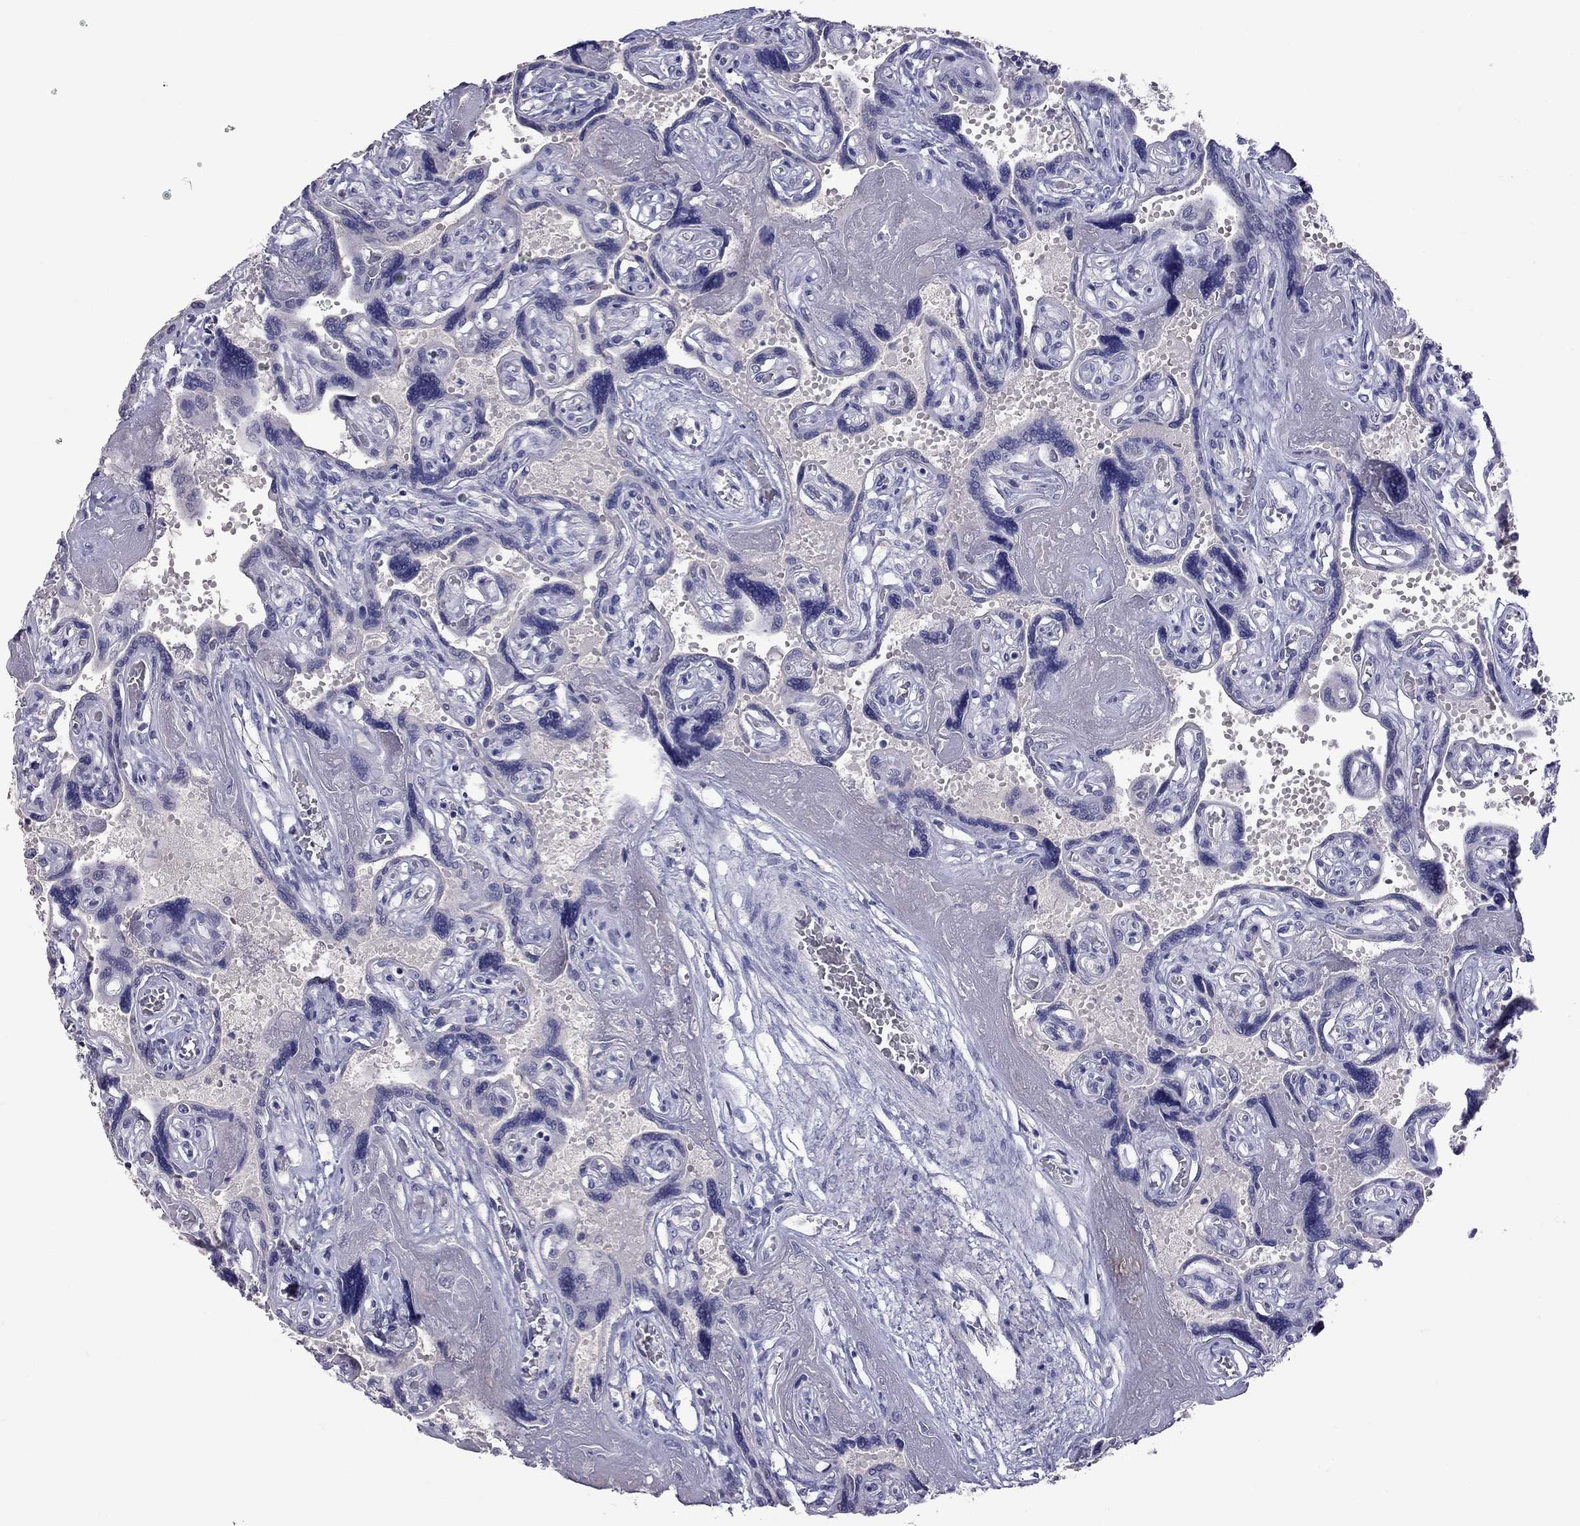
{"staining": {"intensity": "negative", "quantity": "none", "location": "none"}, "tissue": "placenta", "cell_type": "Decidual cells", "image_type": "normal", "snomed": [{"axis": "morphology", "description": "Normal tissue, NOS"}, {"axis": "topography", "description": "Placenta"}], "caption": "A photomicrograph of human placenta is negative for staining in decidual cells.", "gene": "CFAP91", "patient": {"sex": "female", "age": 32}}